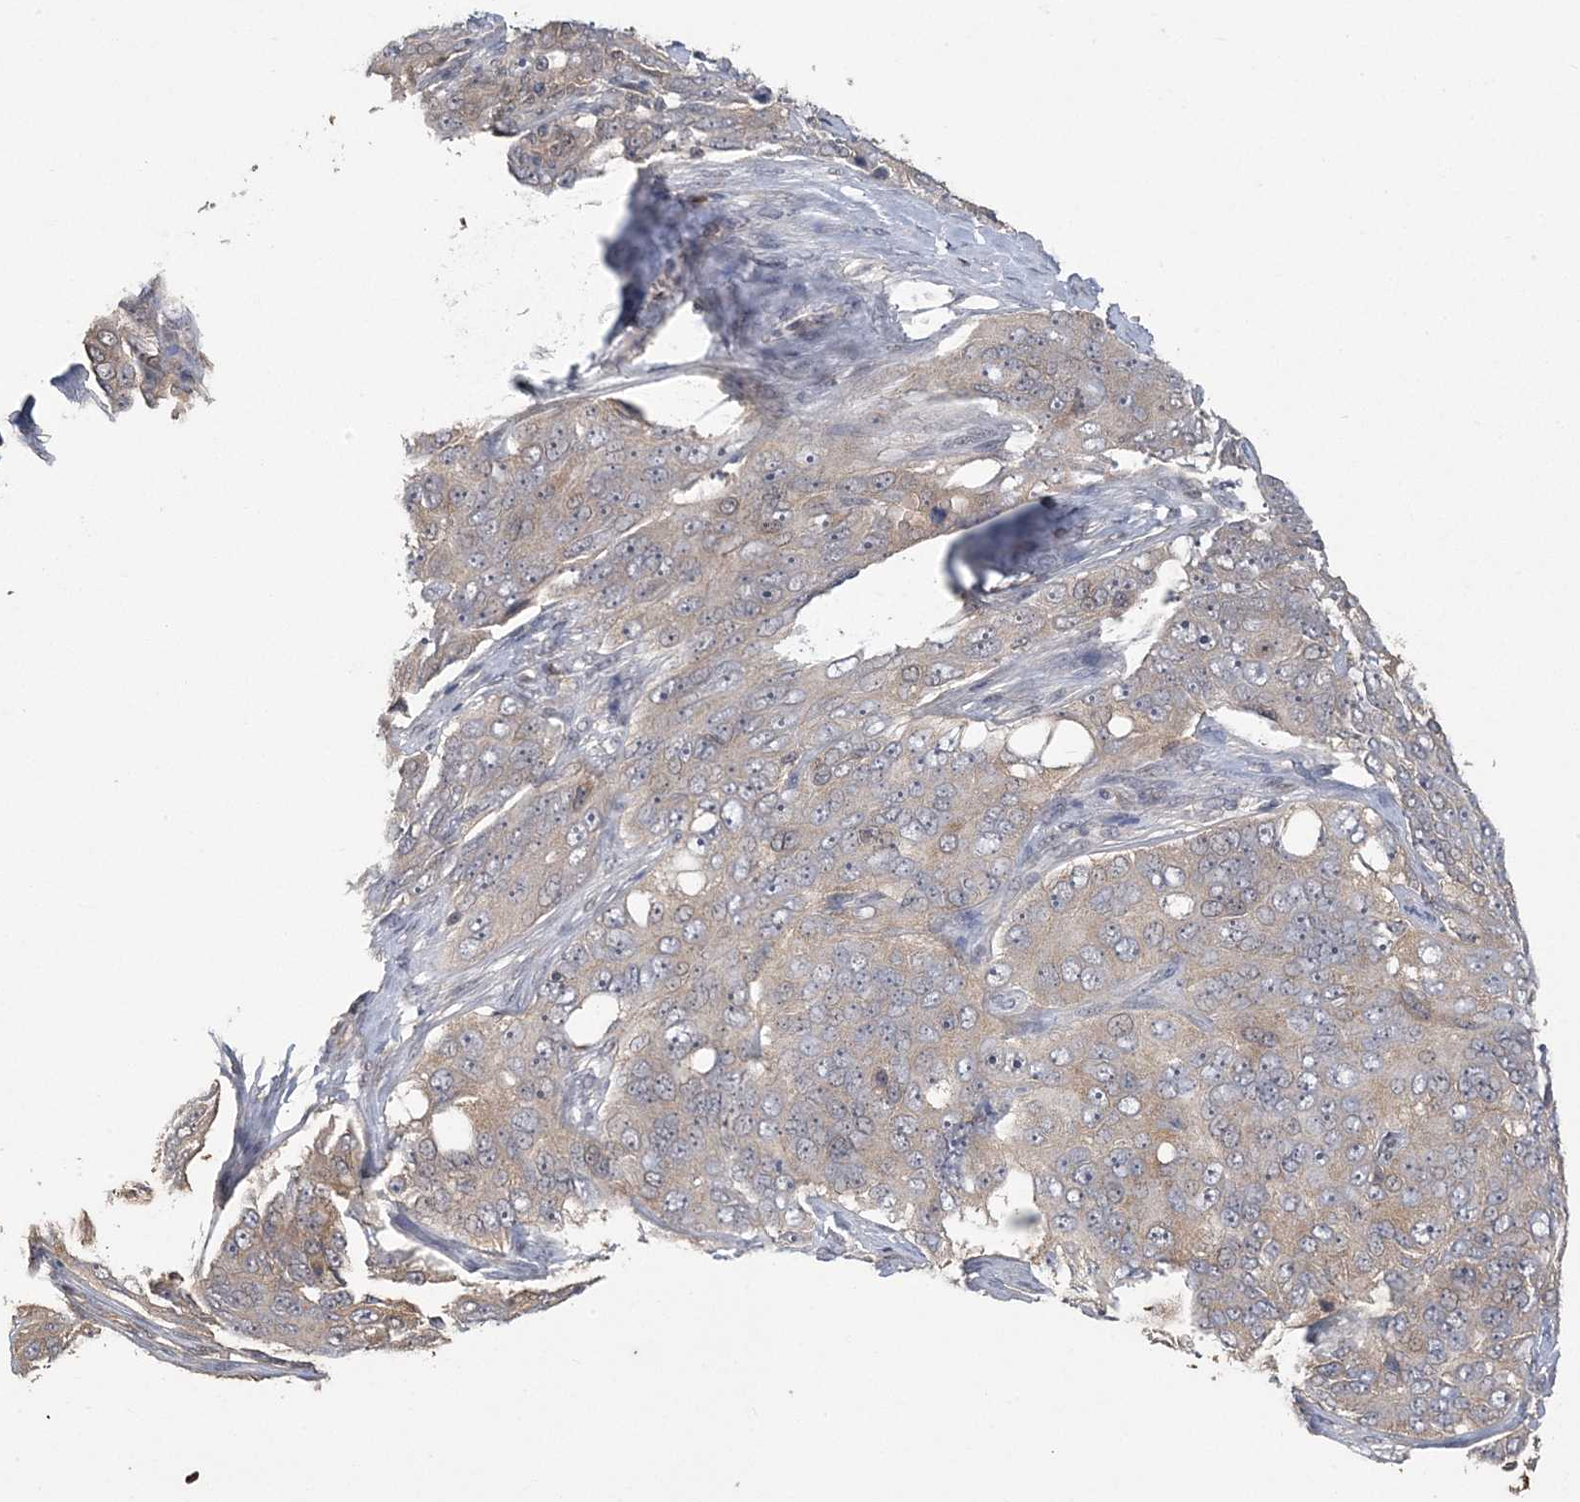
{"staining": {"intensity": "negative", "quantity": "none", "location": "none"}, "tissue": "ovarian cancer", "cell_type": "Tumor cells", "image_type": "cancer", "snomed": [{"axis": "morphology", "description": "Carcinoma, endometroid"}, {"axis": "topography", "description": "Ovary"}], "caption": "Tumor cells show no significant protein expression in ovarian cancer. Nuclei are stained in blue.", "gene": "ZBTB7A", "patient": {"sex": "female", "age": 51}}